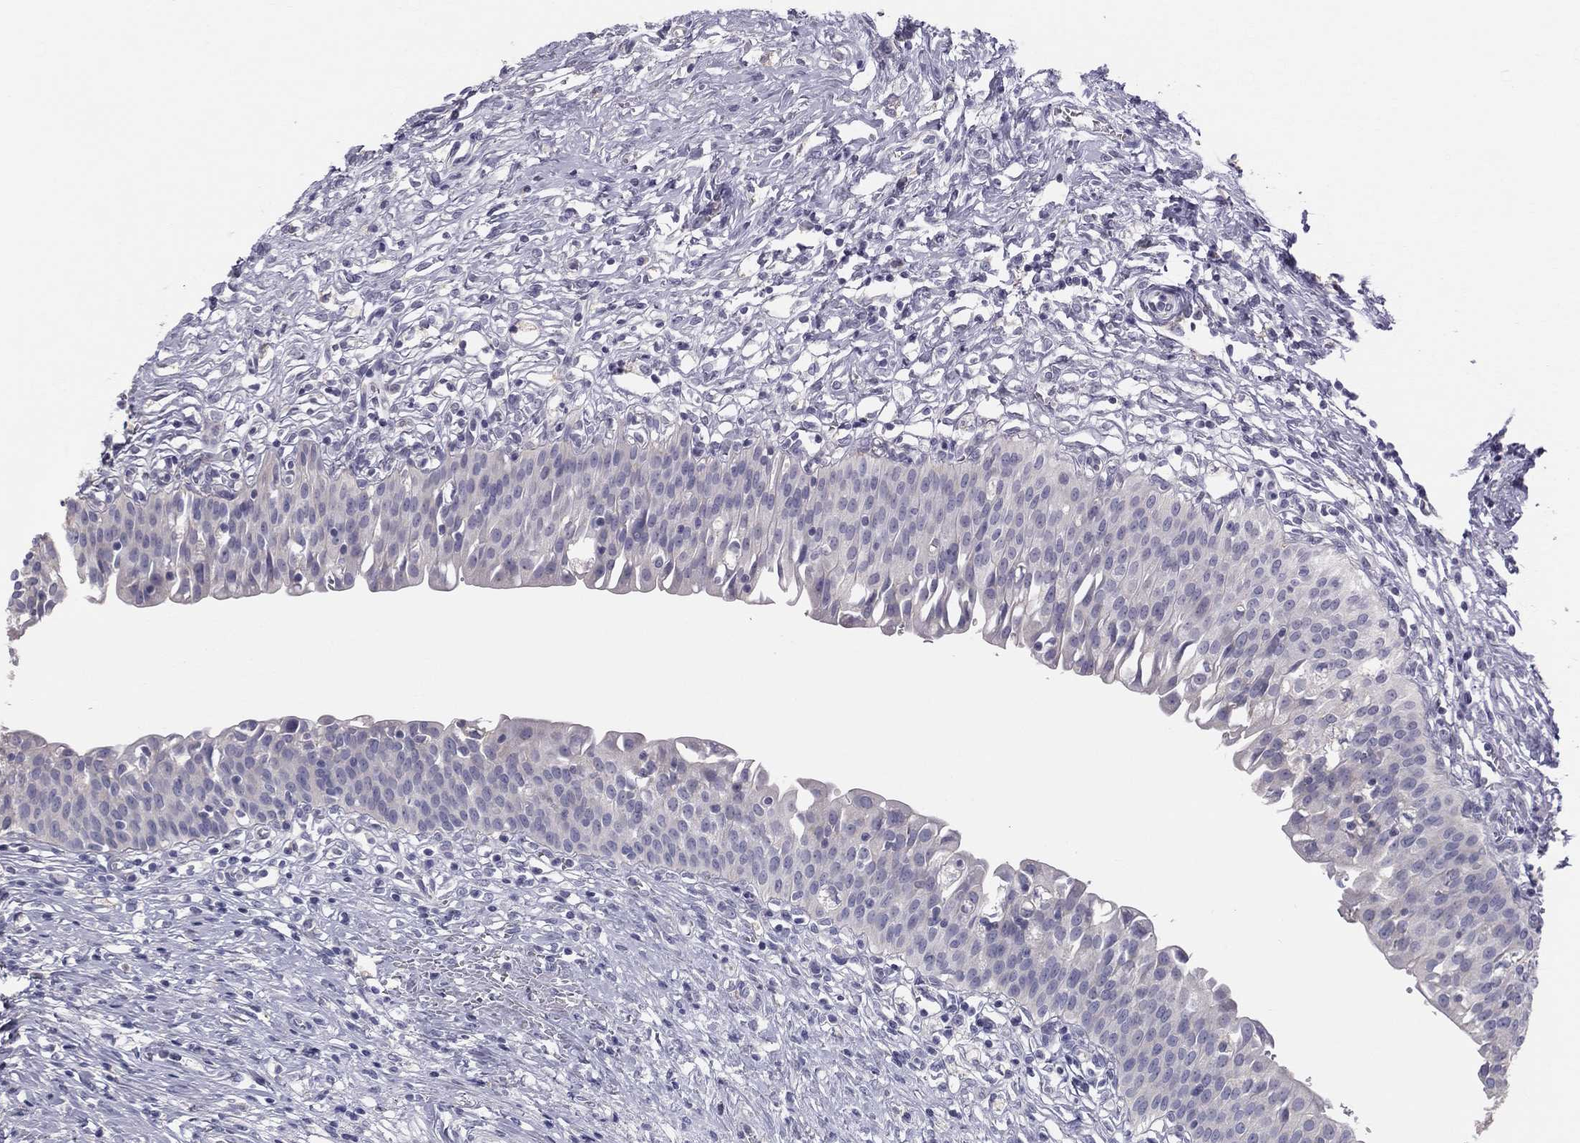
{"staining": {"intensity": "negative", "quantity": "none", "location": "none"}, "tissue": "urinary bladder", "cell_type": "Urothelial cells", "image_type": "normal", "snomed": [{"axis": "morphology", "description": "Normal tissue, NOS"}, {"axis": "topography", "description": "Urinary bladder"}], "caption": "This is a photomicrograph of immunohistochemistry (IHC) staining of unremarkable urinary bladder, which shows no staining in urothelial cells. (Immunohistochemistry (ihc), brightfield microscopy, high magnification).", "gene": "MUC13", "patient": {"sex": "male", "age": 76}}